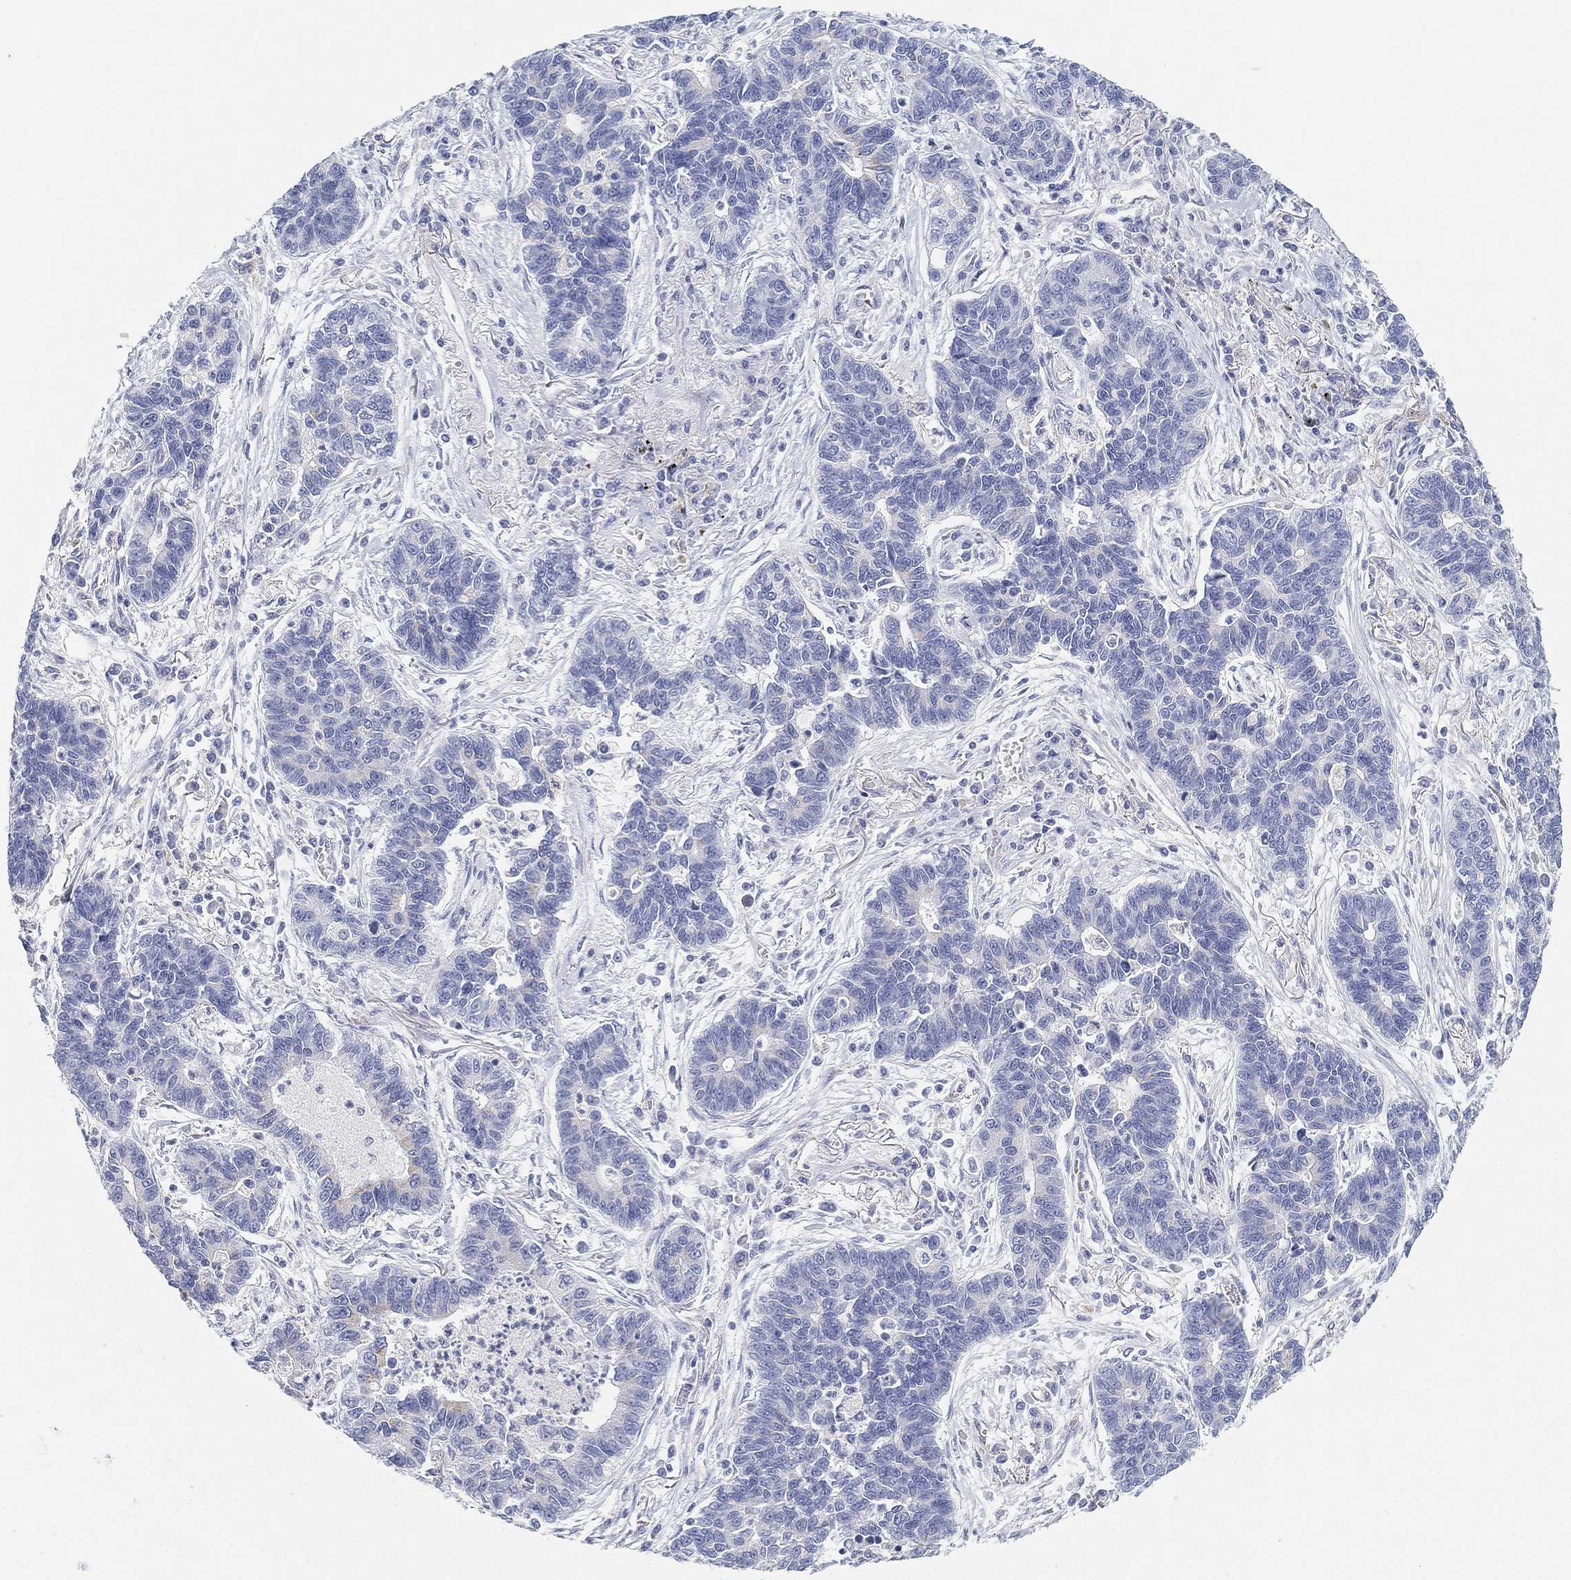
{"staining": {"intensity": "negative", "quantity": "none", "location": "none"}, "tissue": "lung cancer", "cell_type": "Tumor cells", "image_type": "cancer", "snomed": [{"axis": "morphology", "description": "Adenocarcinoma, NOS"}, {"axis": "topography", "description": "Lung"}], "caption": "Immunohistochemistry (IHC) histopathology image of neoplastic tissue: human lung cancer (adenocarcinoma) stained with DAB shows no significant protein positivity in tumor cells.", "gene": "GPR61", "patient": {"sex": "female", "age": 57}}